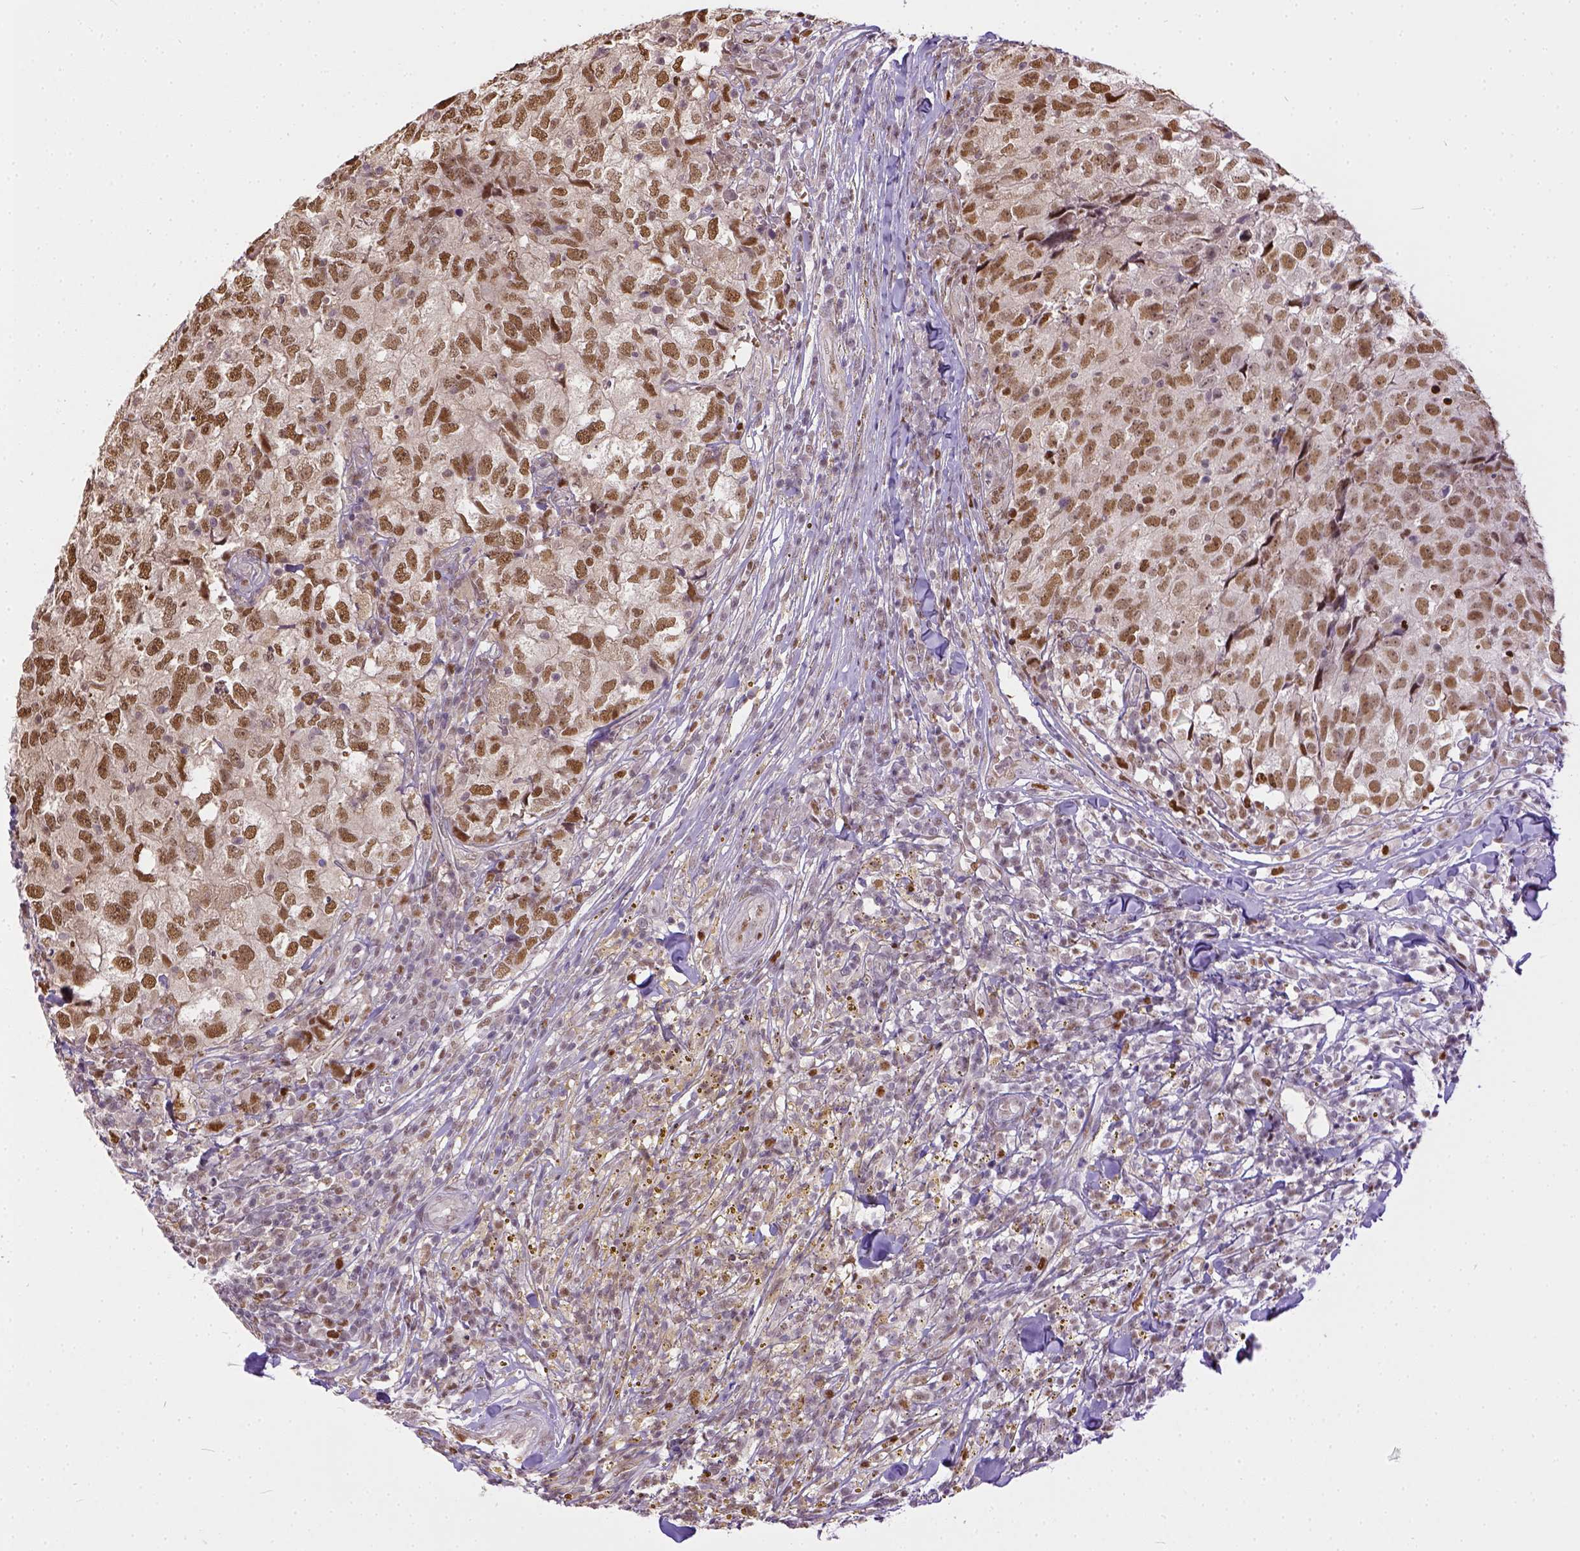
{"staining": {"intensity": "moderate", "quantity": ">75%", "location": "nuclear"}, "tissue": "breast cancer", "cell_type": "Tumor cells", "image_type": "cancer", "snomed": [{"axis": "morphology", "description": "Duct carcinoma"}, {"axis": "topography", "description": "Breast"}], "caption": "Tumor cells demonstrate medium levels of moderate nuclear staining in about >75% of cells in intraductal carcinoma (breast).", "gene": "ERCC1", "patient": {"sex": "female", "age": 30}}